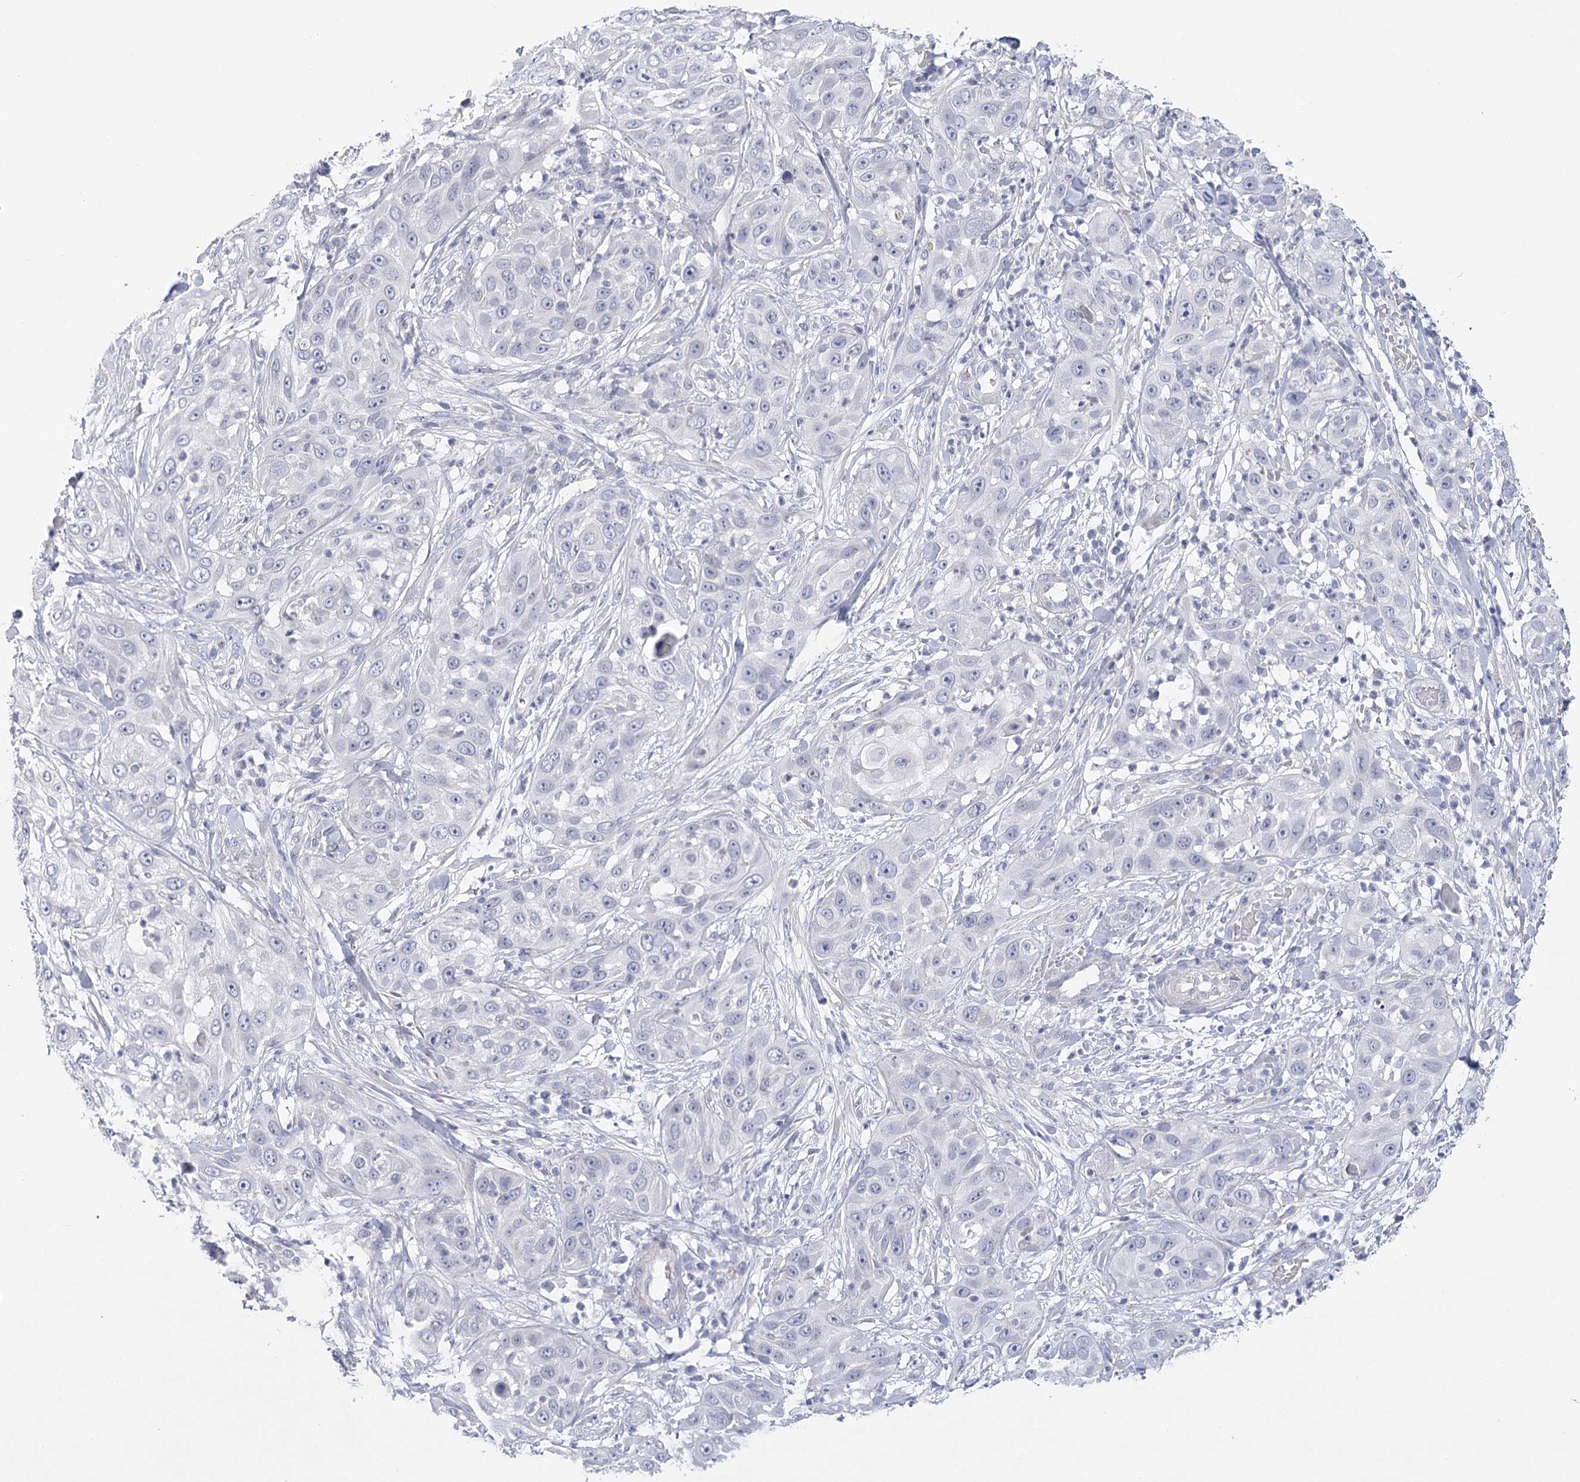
{"staining": {"intensity": "negative", "quantity": "none", "location": "none"}, "tissue": "skin cancer", "cell_type": "Tumor cells", "image_type": "cancer", "snomed": [{"axis": "morphology", "description": "Squamous cell carcinoma, NOS"}, {"axis": "topography", "description": "Skin"}], "caption": "Immunohistochemistry (IHC) of human skin cancer displays no staining in tumor cells.", "gene": "FAM76B", "patient": {"sex": "female", "age": 44}}